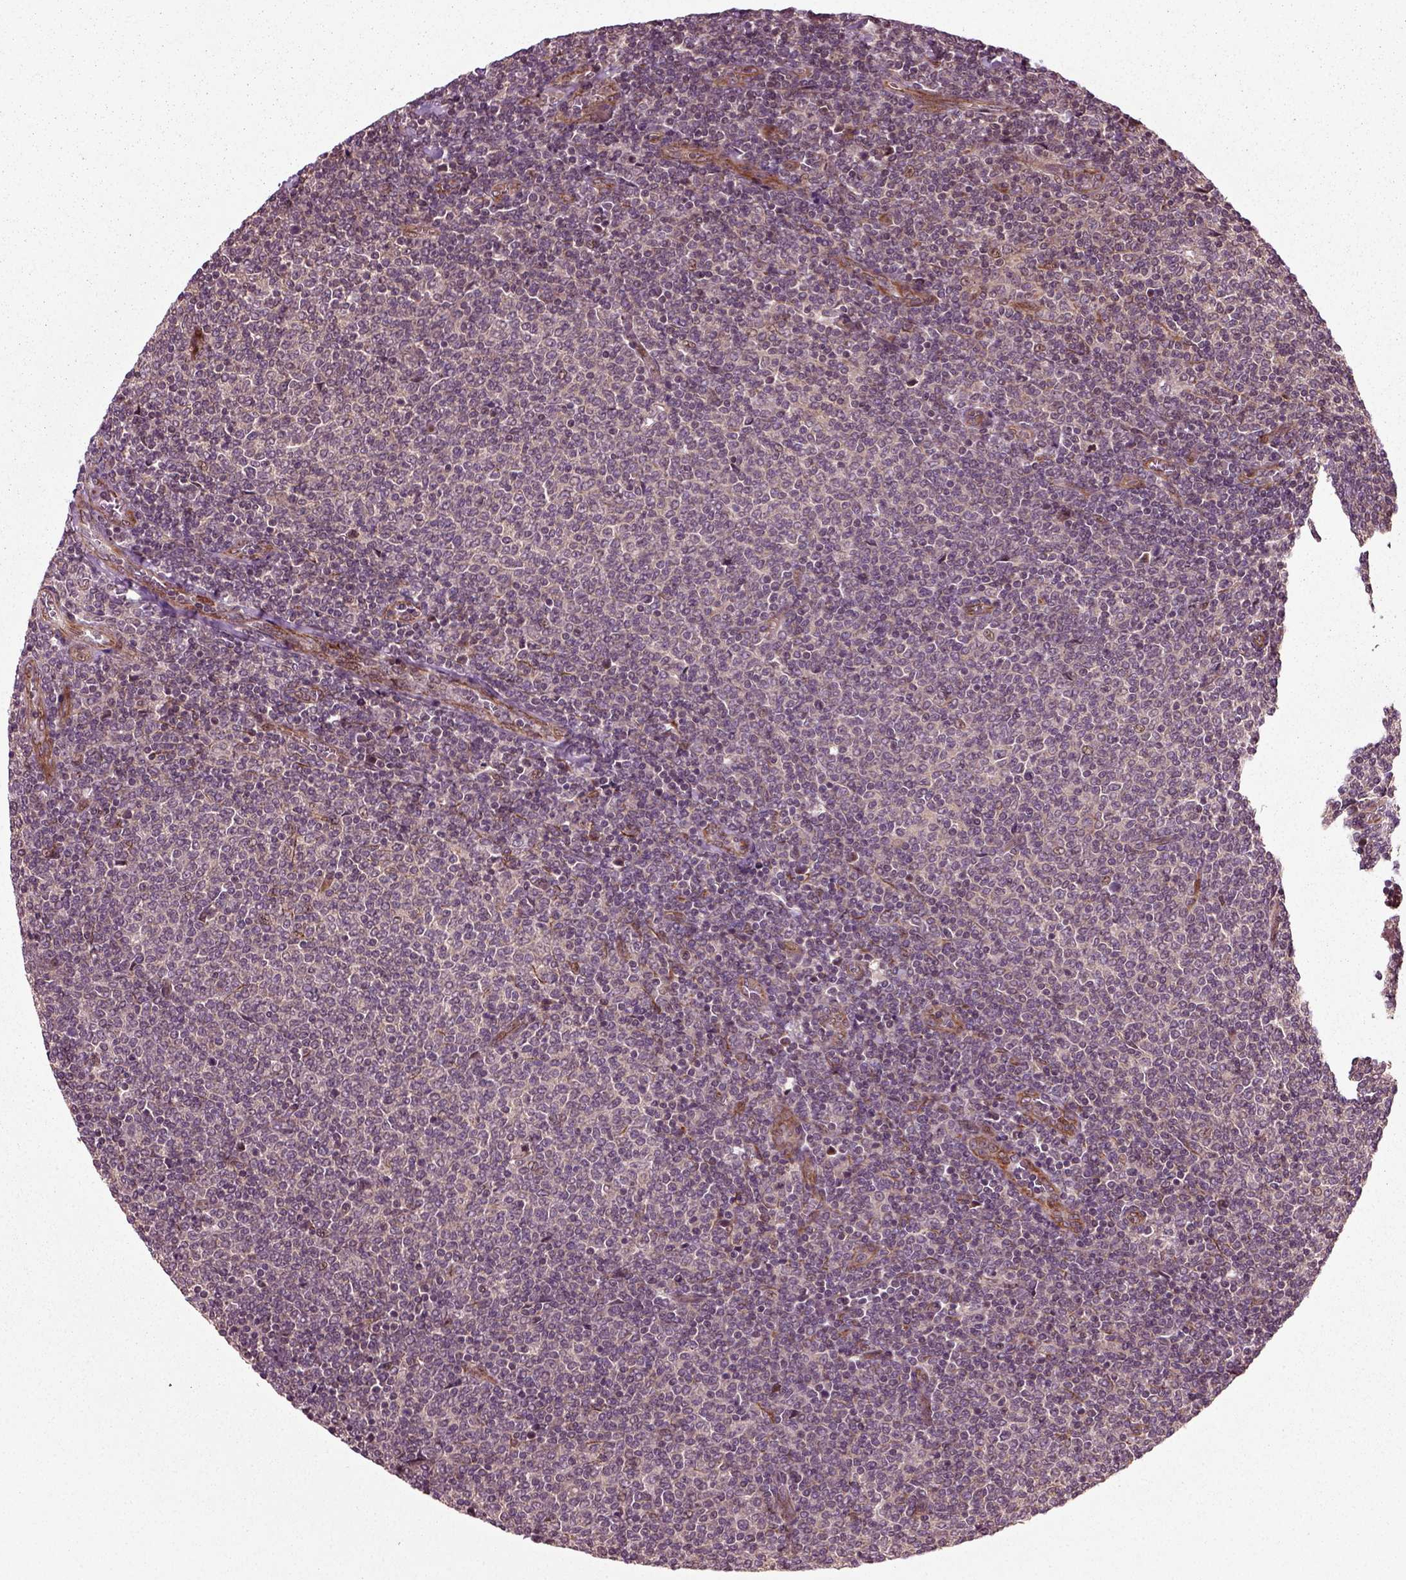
{"staining": {"intensity": "negative", "quantity": "none", "location": "none"}, "tissue": "lymphoma", "cell_type": "Tumor cells", "image_type": "cancer", "snomed": [{"axis": "morphology", "description": "Malignant lymphoma, non-Hodgkin's type, Low grade"}, {"axis": "topography", "description": "Lymph node"}], "caption": "DAB (3,3'-diaminobenzidine) immunohistochemical staining of lymphoma reveals no significant expression in tumor cells.", "gene": "PLCD3", "patient": {"sex": "male", "age": 52}}